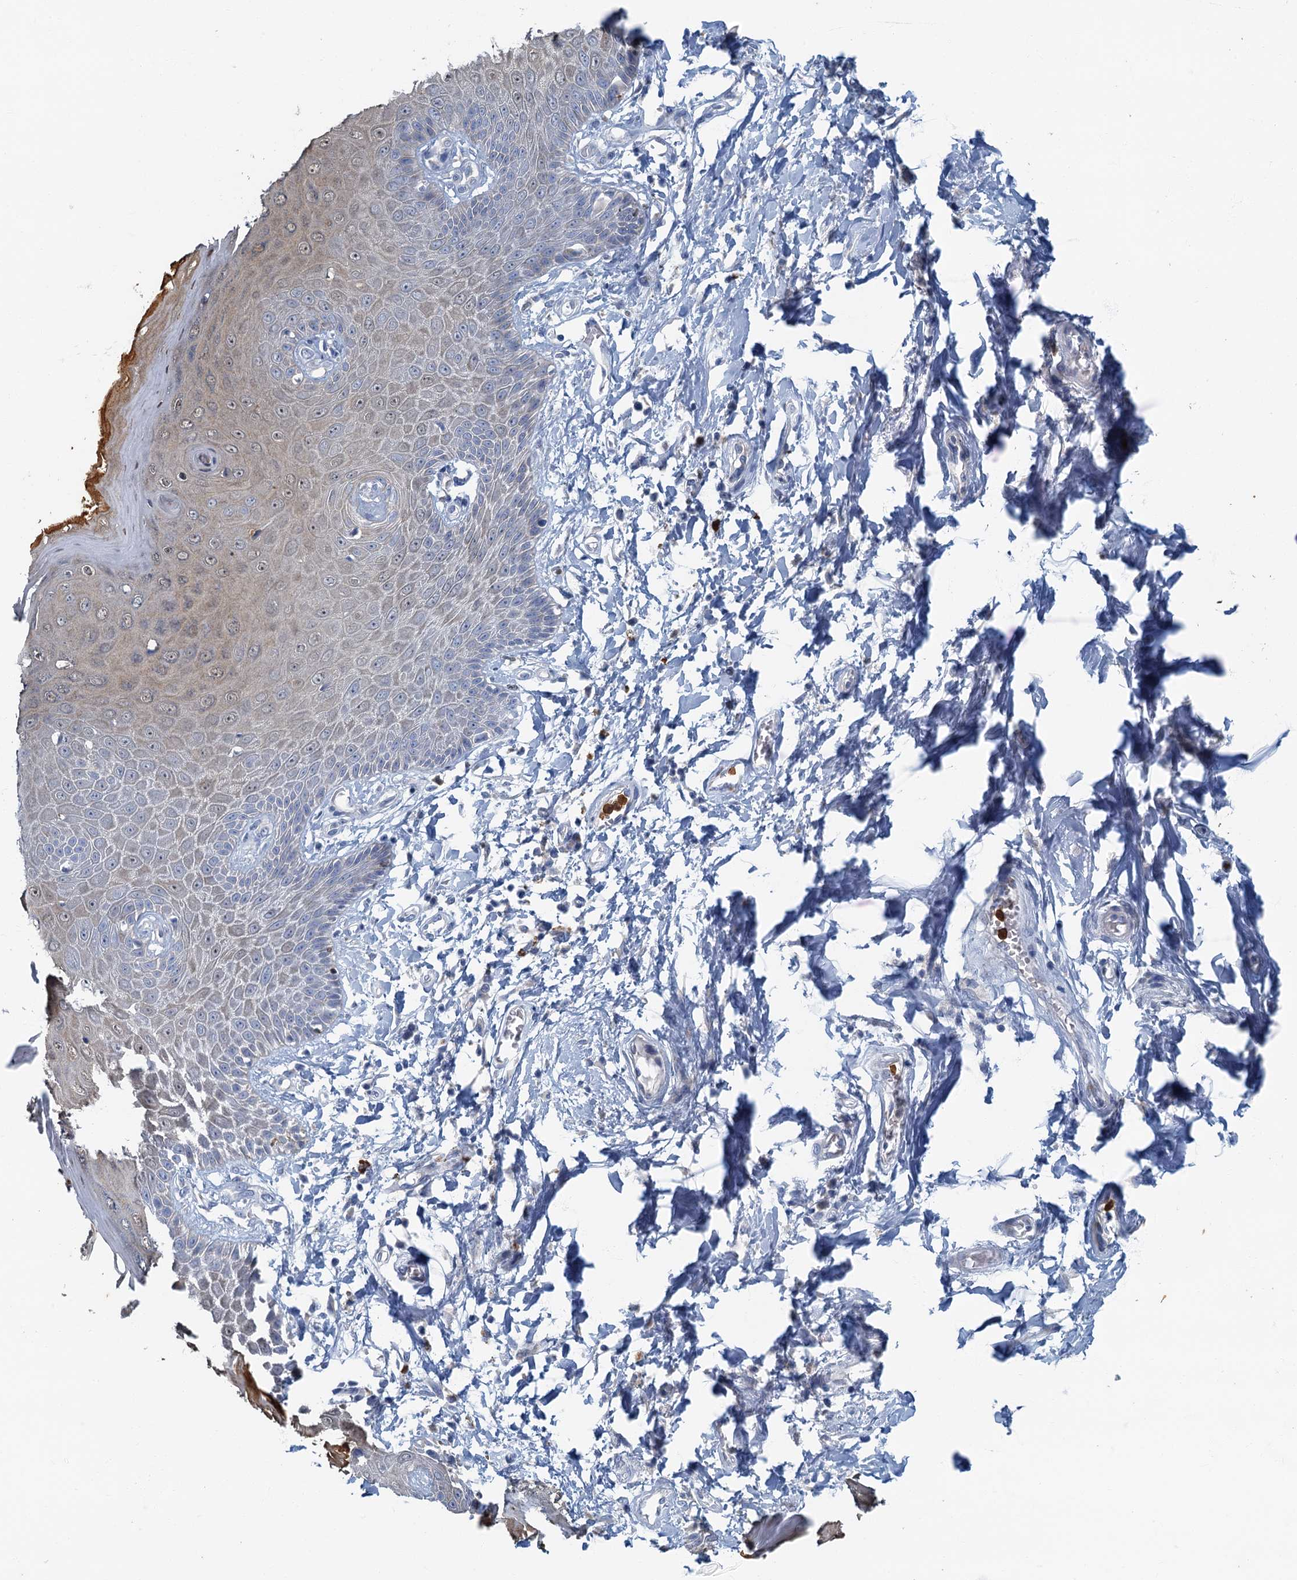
{"staining": {"intensity": "weak", "quantity": "<25%", "location": "cytoplasmic/membranous"}, "tissue": "skin", "cell_type": "Epidermal cells", "image_type": "normal", "snomed": [{"axis": "morphology", "description": "Normal tissue, NOS"}, {"axis": "topography", "description": "Anal"}], "caption": "DAB immunohistochemical staining of normal human skin shows no significant positivity in epidermal cells. The staining is performed using DAB brown chromogen with nuclei counter-stained in using hematoxylin.", "gene": "ANKDD1A", "patient": {"sex": "male", "age": 78}}